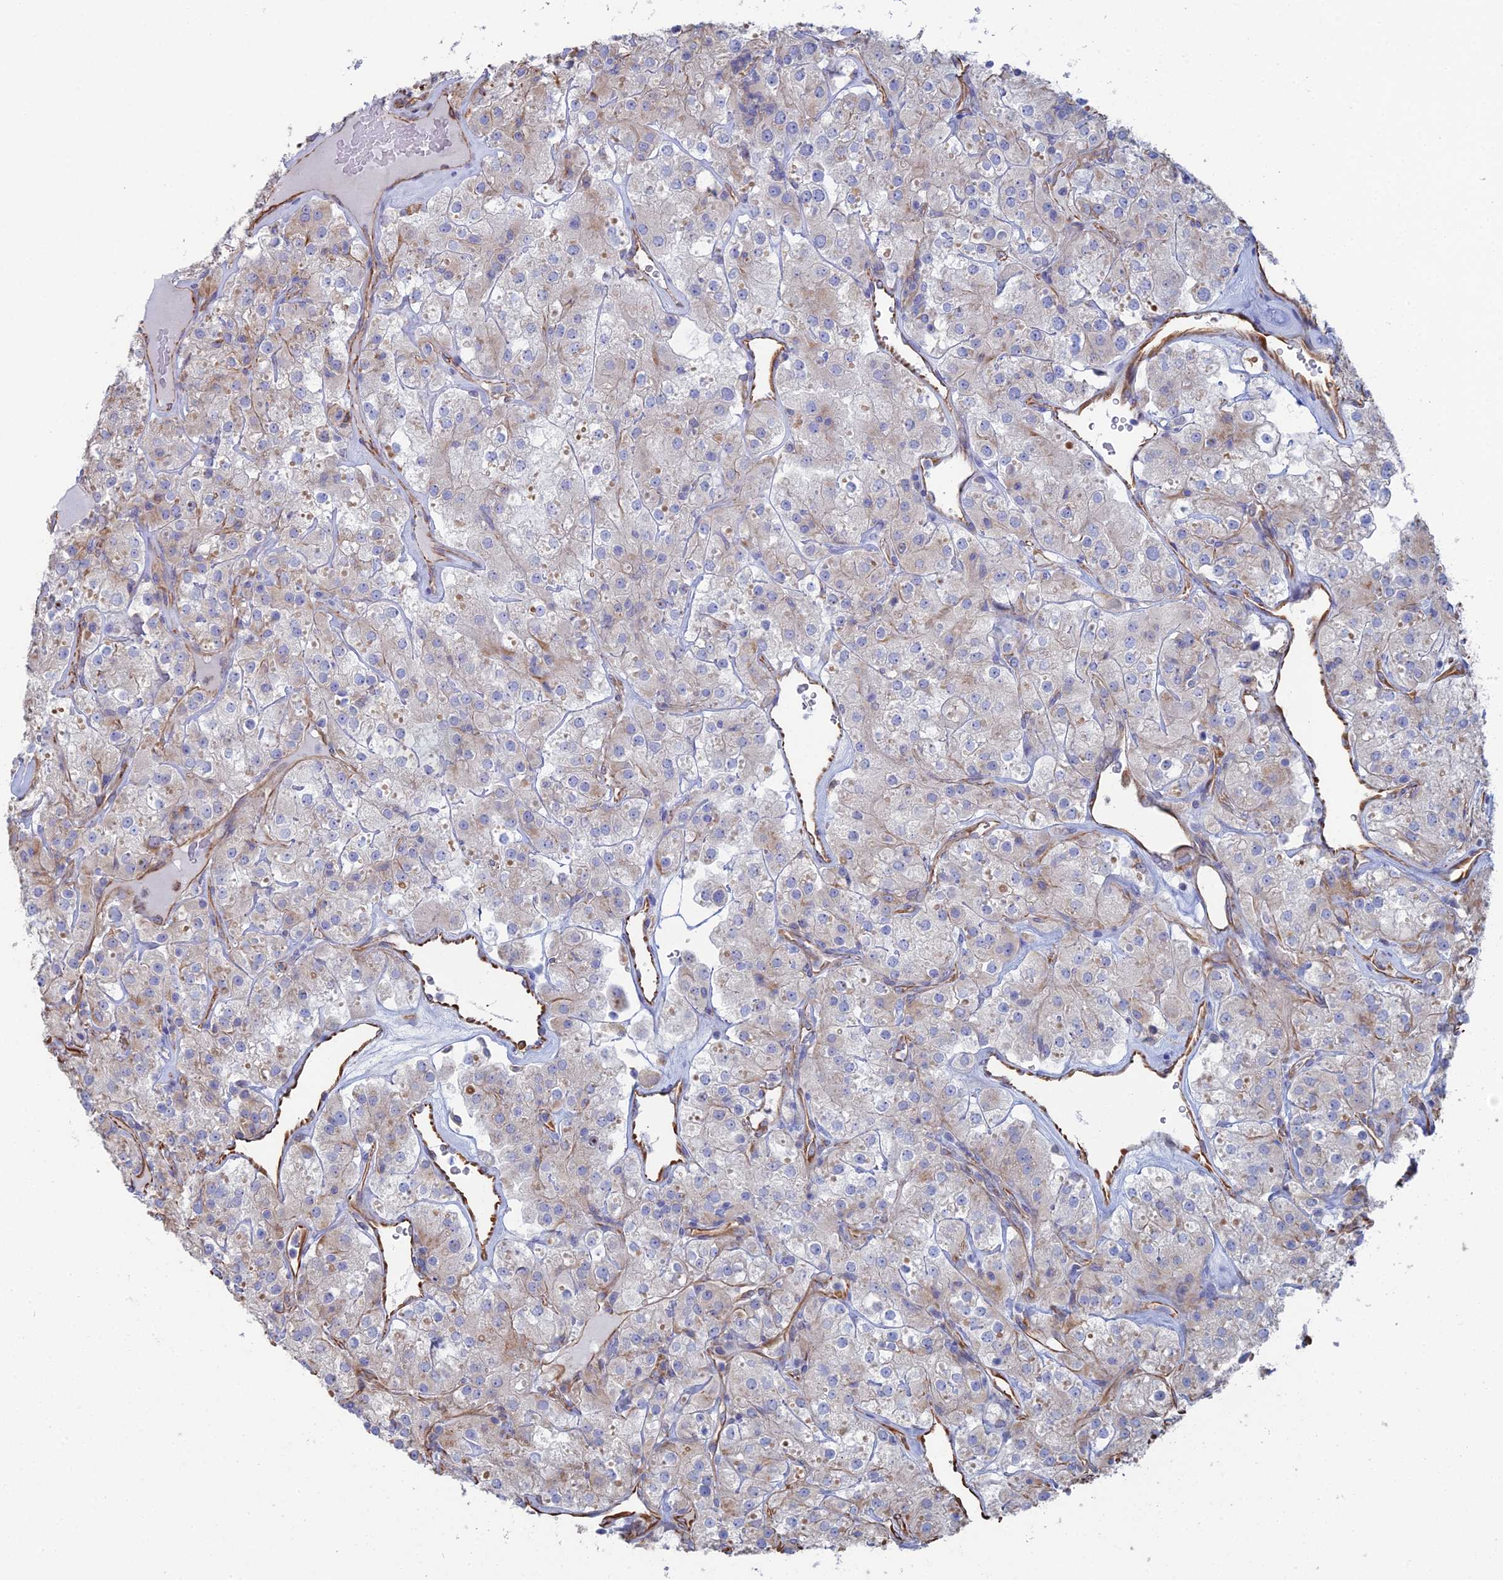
{"staining": {"intensity": "weak", "quantity": "<25%", "location": "cytoplasmic/membranous"}, "tissue": "renal cancer", "cell_type": "Tumor cells", "image_type": "cancer", "snomed": [{"axis": "morphology", "description": "Adenocarcinoma, NOS"}, {"axis": "topography", "description": "Kidney"}], "caption": "An immunohistochemistry micrograph of renal cancer (adenocarcinoma) is shown. There is no staining in tumor cells of renal cancer (adenocarcinoma).", "gene": "CLVS2", "patient": {"sex": "male", "age": 77}}